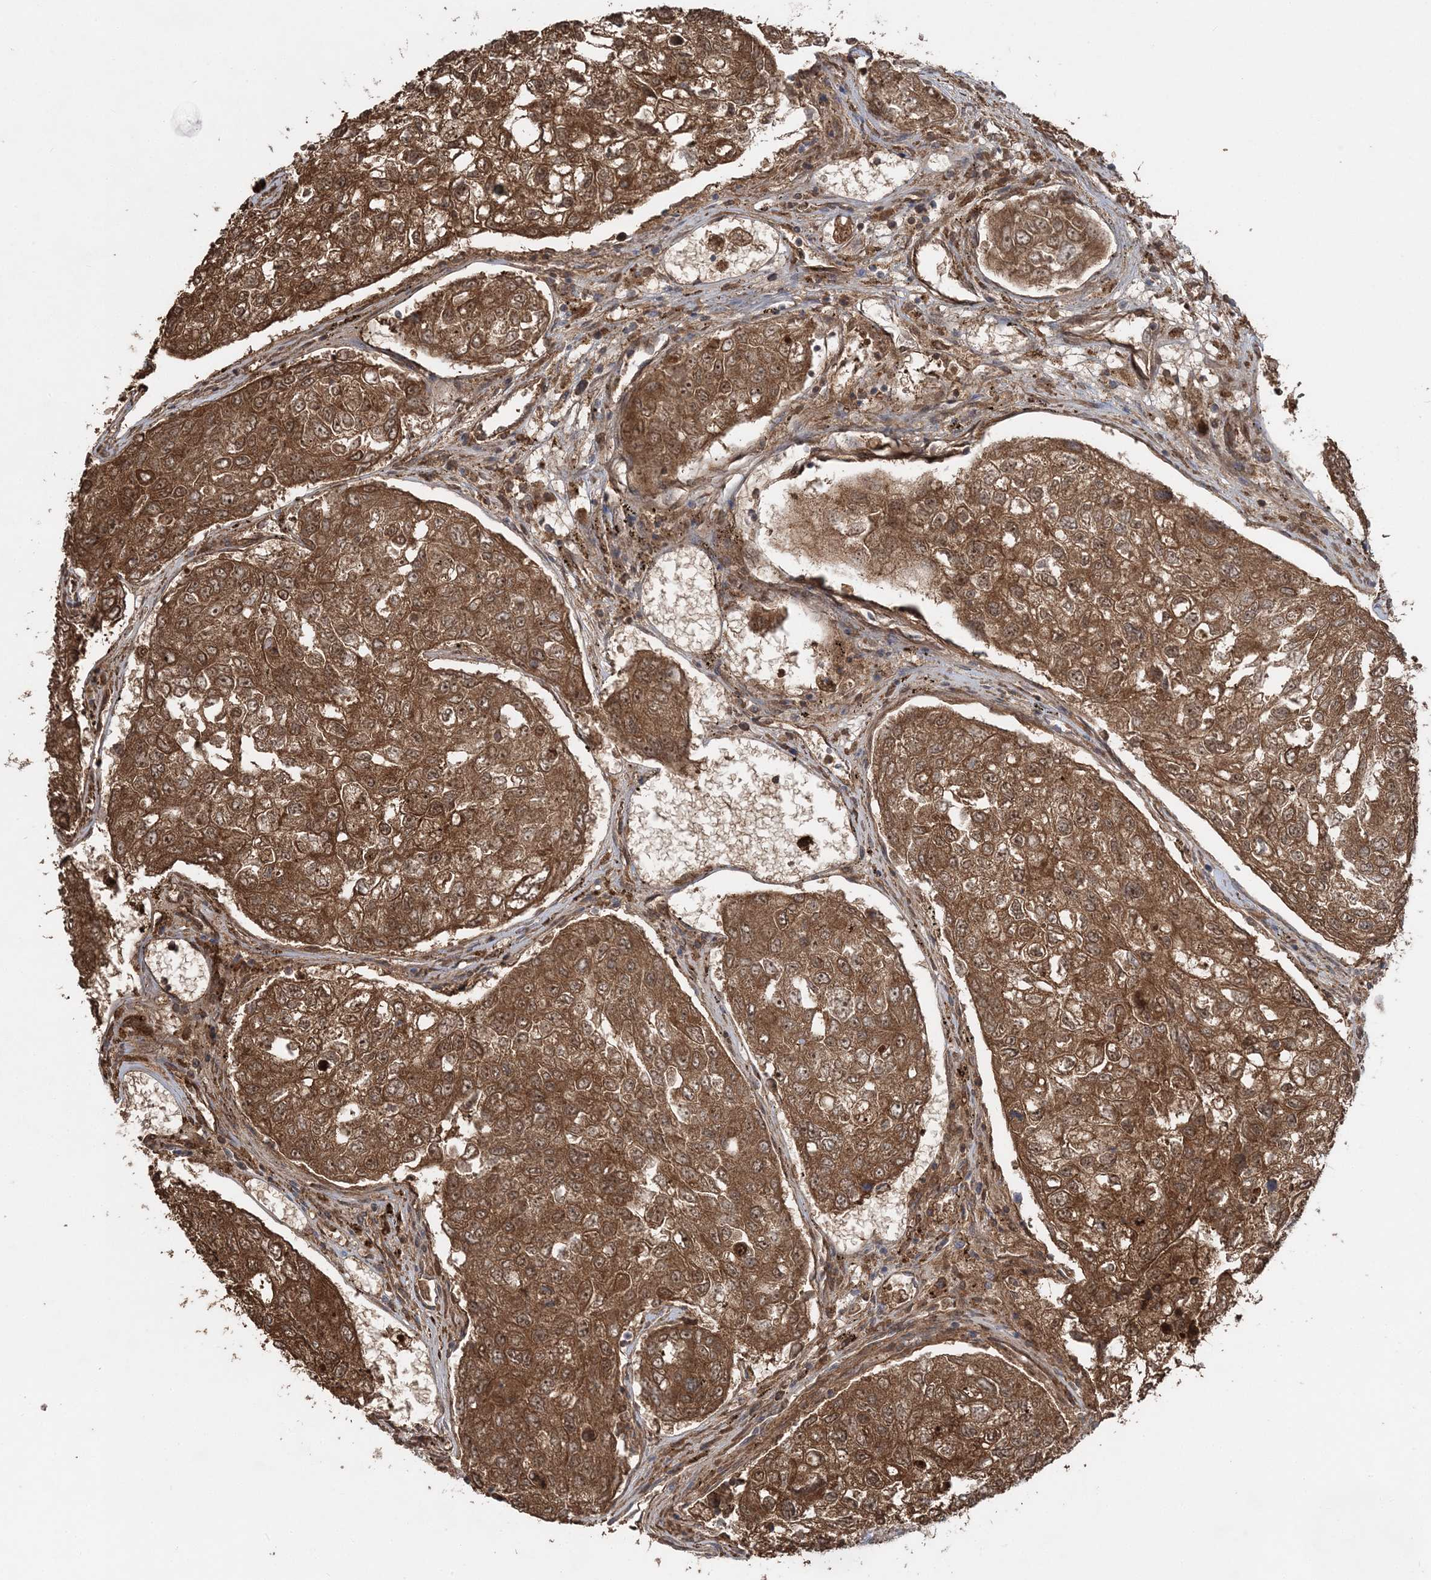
{"staining": {"intensity": "strong", "quantity": ">75%", "location": "cytoplasmic/membranous"}, "tissue": "urothelial cancer", "cell_type": "Tumor cells", "image_type": "cancer", "snomed": [{"axis": "morphology", "description": "Urothelial carcinoma, High grade"}, {"axis": "topography", "description": "Lymph node"}, {"axis": "topography", "description": "Urinary bladder"}], "caption": "Urothelial cancer stained for a protein demonstrates strong cytoplasmic/membranous positivity in tumor cells.", "gene": "SLU7", "patient": {"sex": "male", "age": 51}}